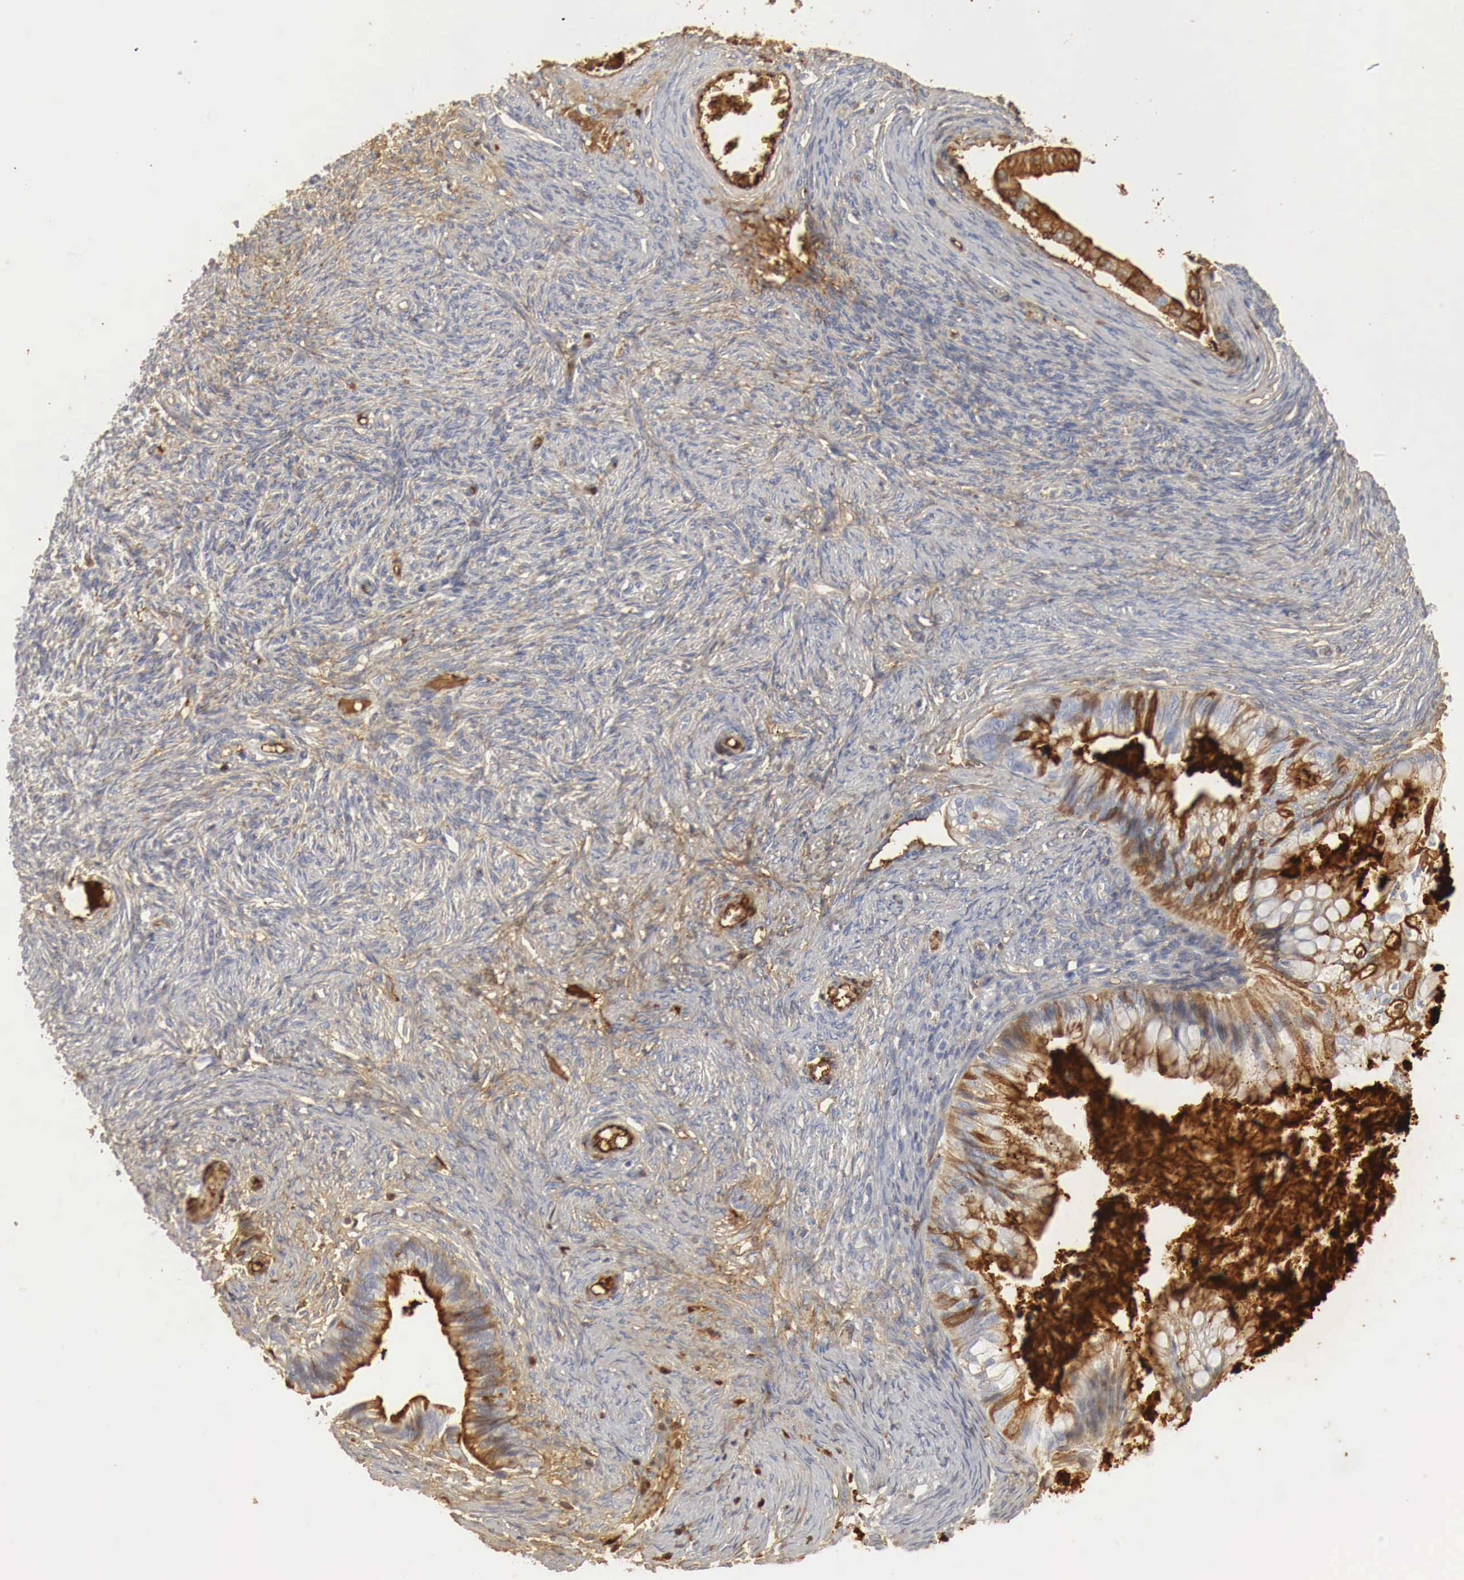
{"staining": {"intensity": "moderate", "quantity": "25%-75%", "location": "cytoplasmic/membranous"}, "tissue": "ovarian cancer", "cell_type": "Tumor cells", "image_type": "cancer", "snomed": [{"axis": "morphology", "description": "Cystadenocarcinoma, mucinous, NOS"}, {"axis": "topography", "description": "Ovary"}], "caption": "An immunohistochemistry photomicrograph of tumor tissue is shown. Protein staining in brown highlights moderate cytoplasmic/membranous positivity in ovarian cancer within tumor cells.", "gene": "IGLC3", "patient": {"sex": "female", "age": 57}}